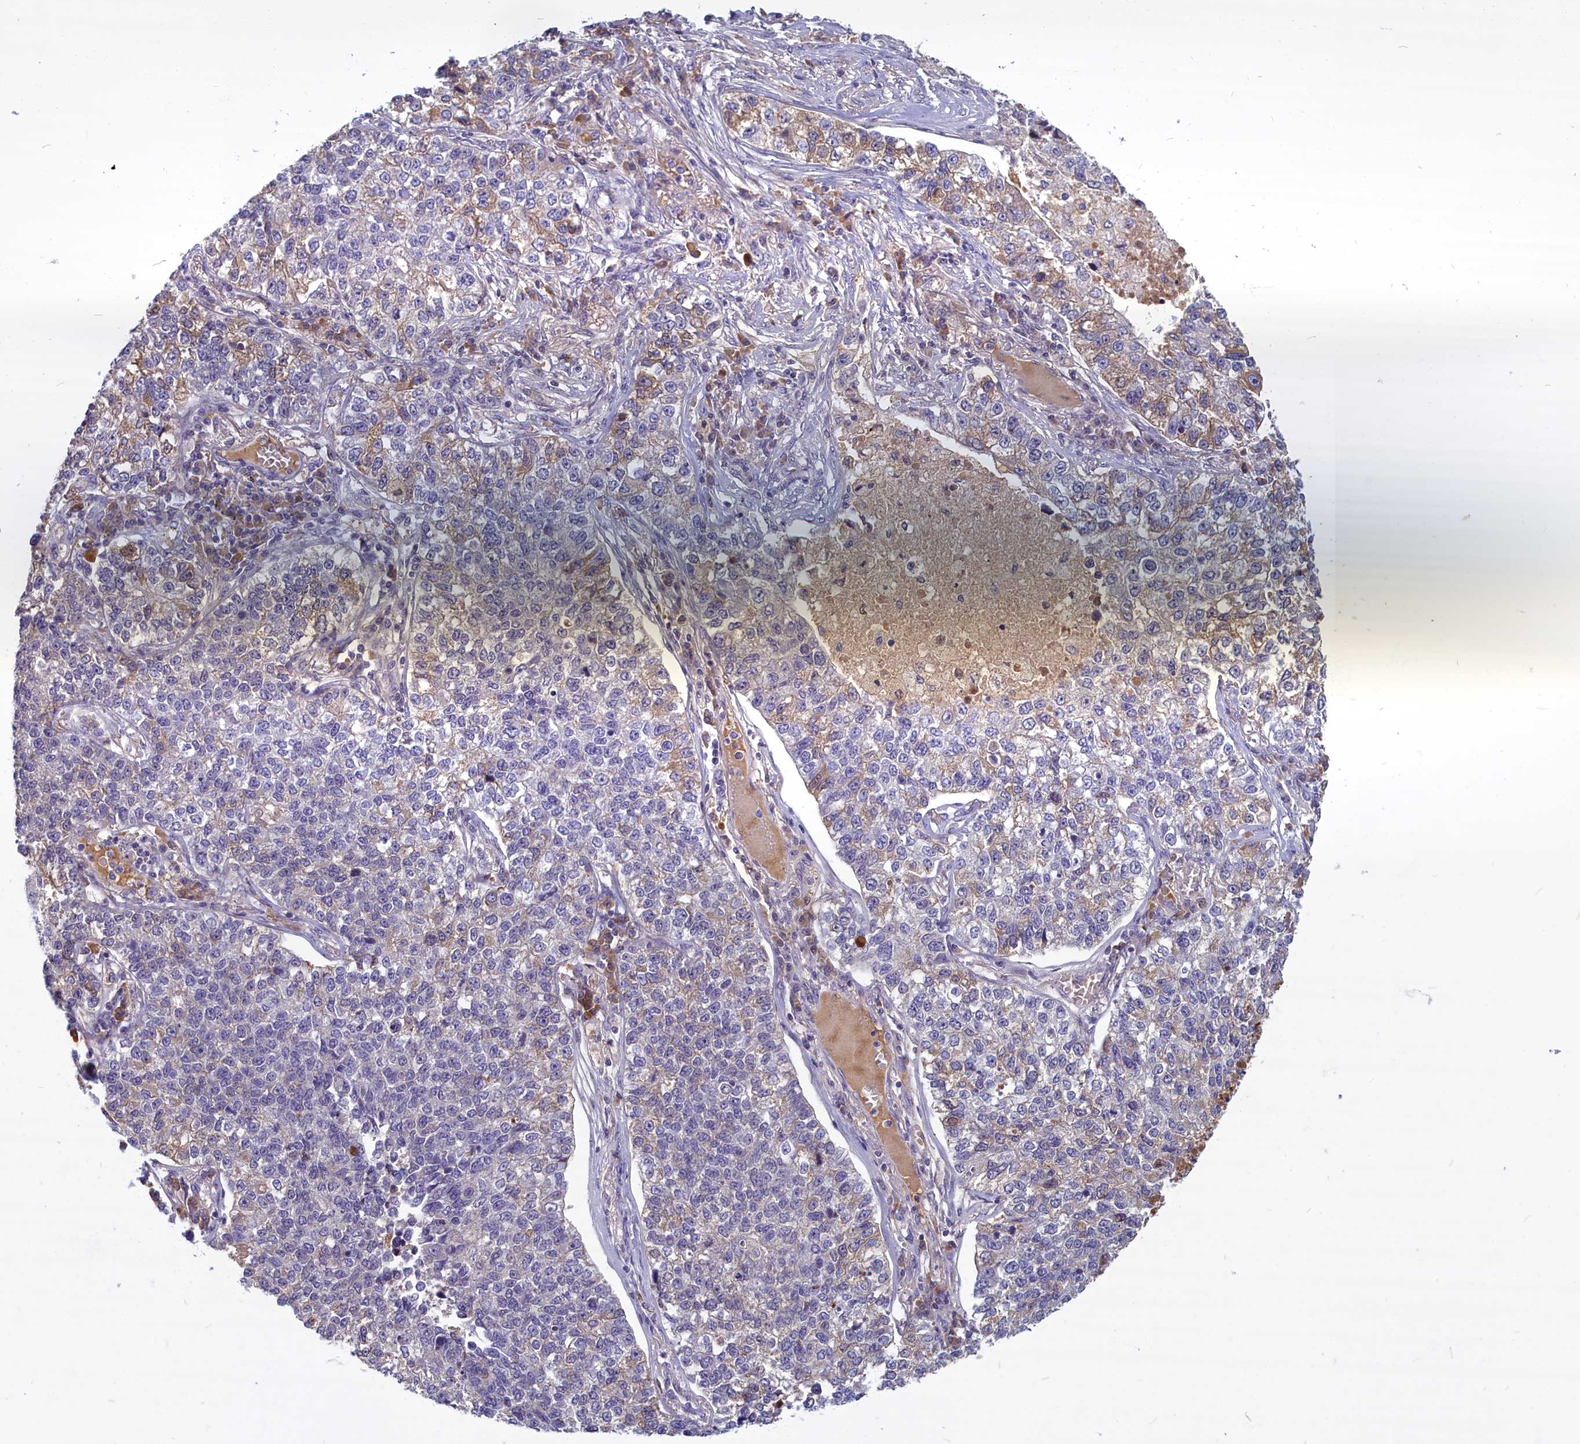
{"staining": {"intensity": "weak", "quantity": "<25%", "location": "cytoplasmic/membranous"}, "tissue": "lung cancer", "cell_type": "Tumor cells", "image_type": "cancer", "snomed": [{"axis": "morphology", "description": "Adenocarcinoma, NOS"}, {"axis": "topography", "description": "Lung"}], "caption": "The micrograph exhibits no staining of tumor cells in lung cancer (adenocarcinoma).", "gene": "SV2C", "patient": {"sex": "male", "age": 49}}